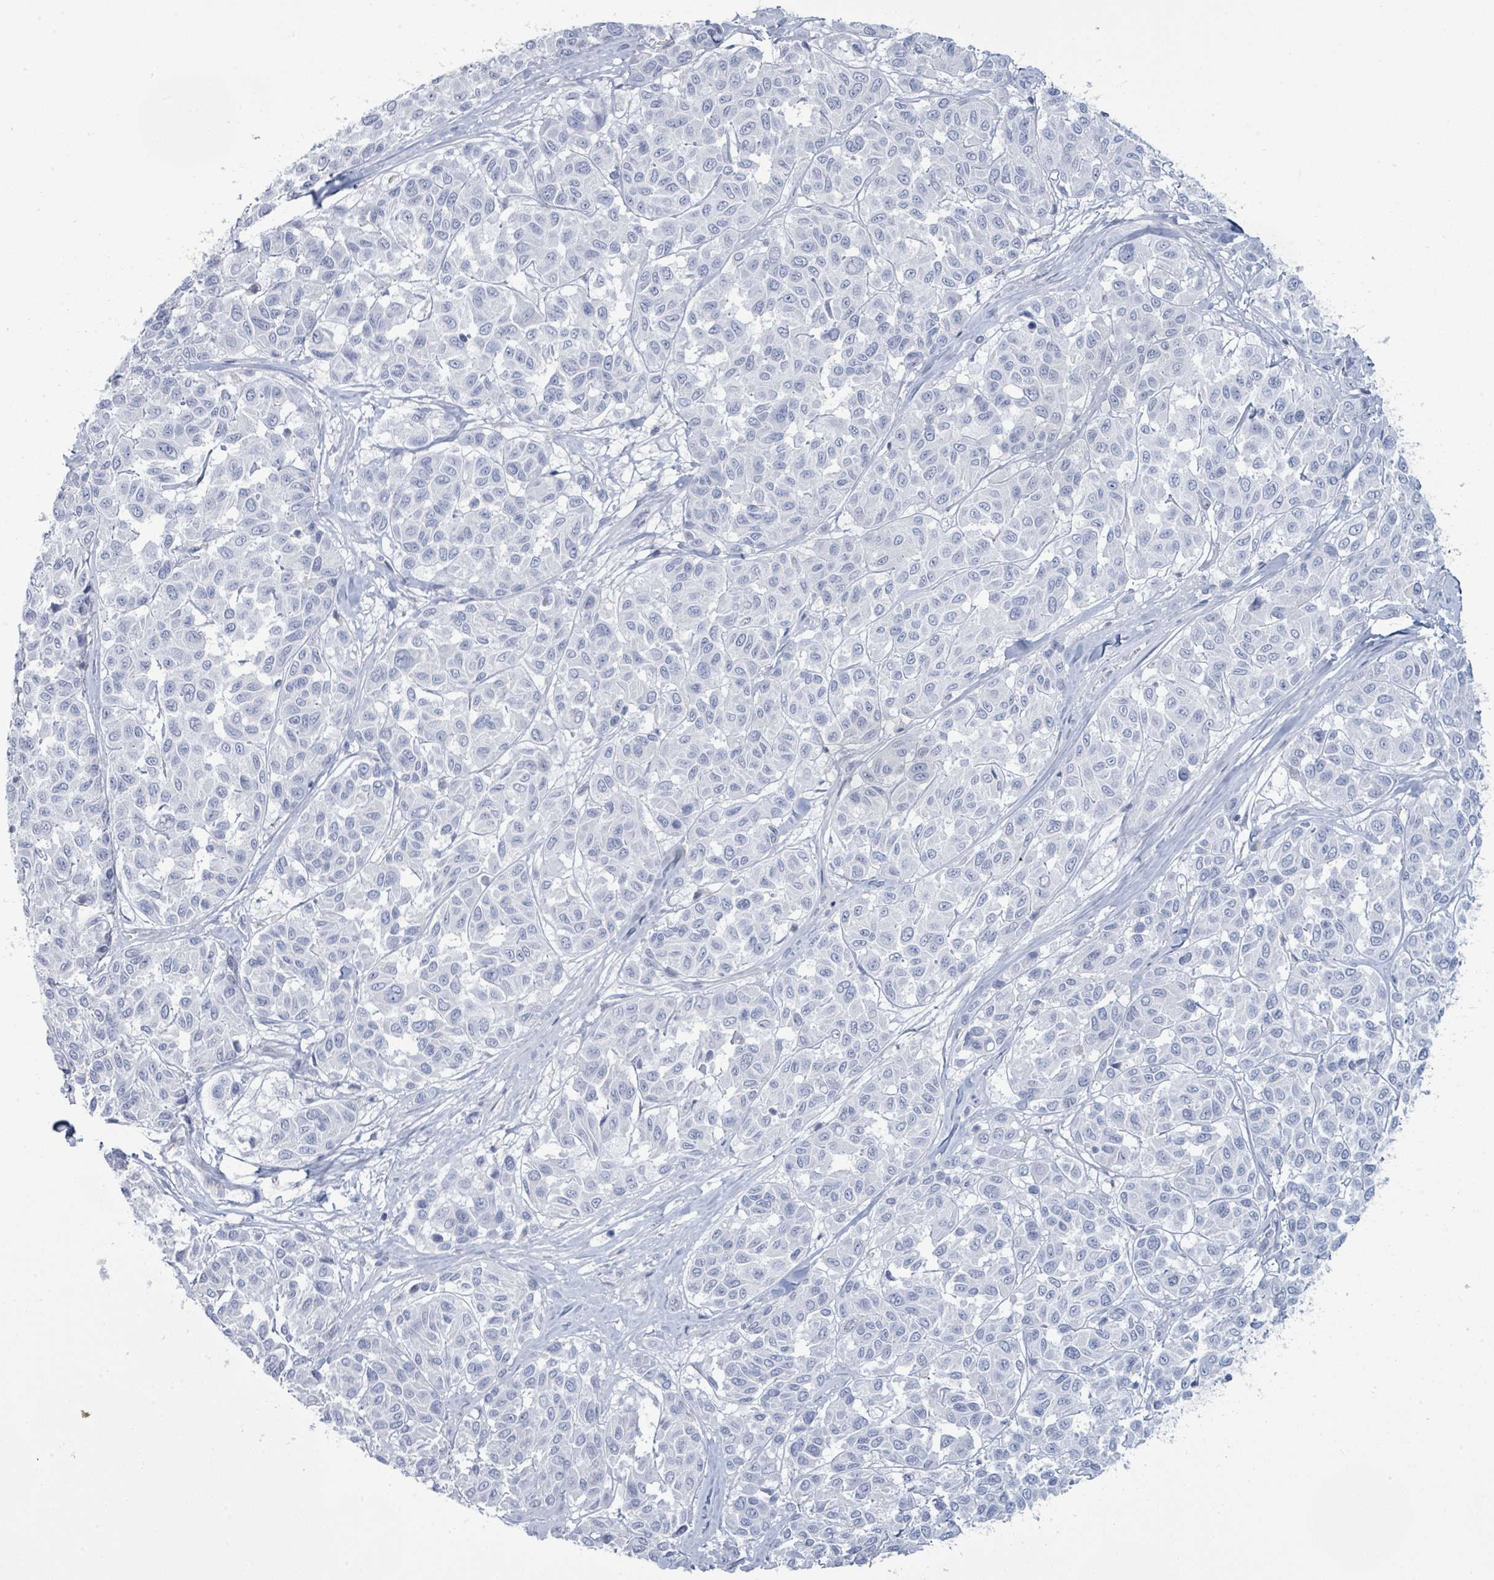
{"staining": {"intensity": "negative", "quantity": "none", "location": "none"}, "tissue": "melanoma", "cell_type": "Tumor cells", "image_type": "cancer", "snomed": [{"axis": "morphology", "description": "Malignant melanoma, NOS"}, {"axis": "topography", "description": "Skin"}], "caption": "Tumor cells are negative for brown protein staining in melanoma.", "gene": "PGA3", "patient": {"sex": "female", "age": 66}}